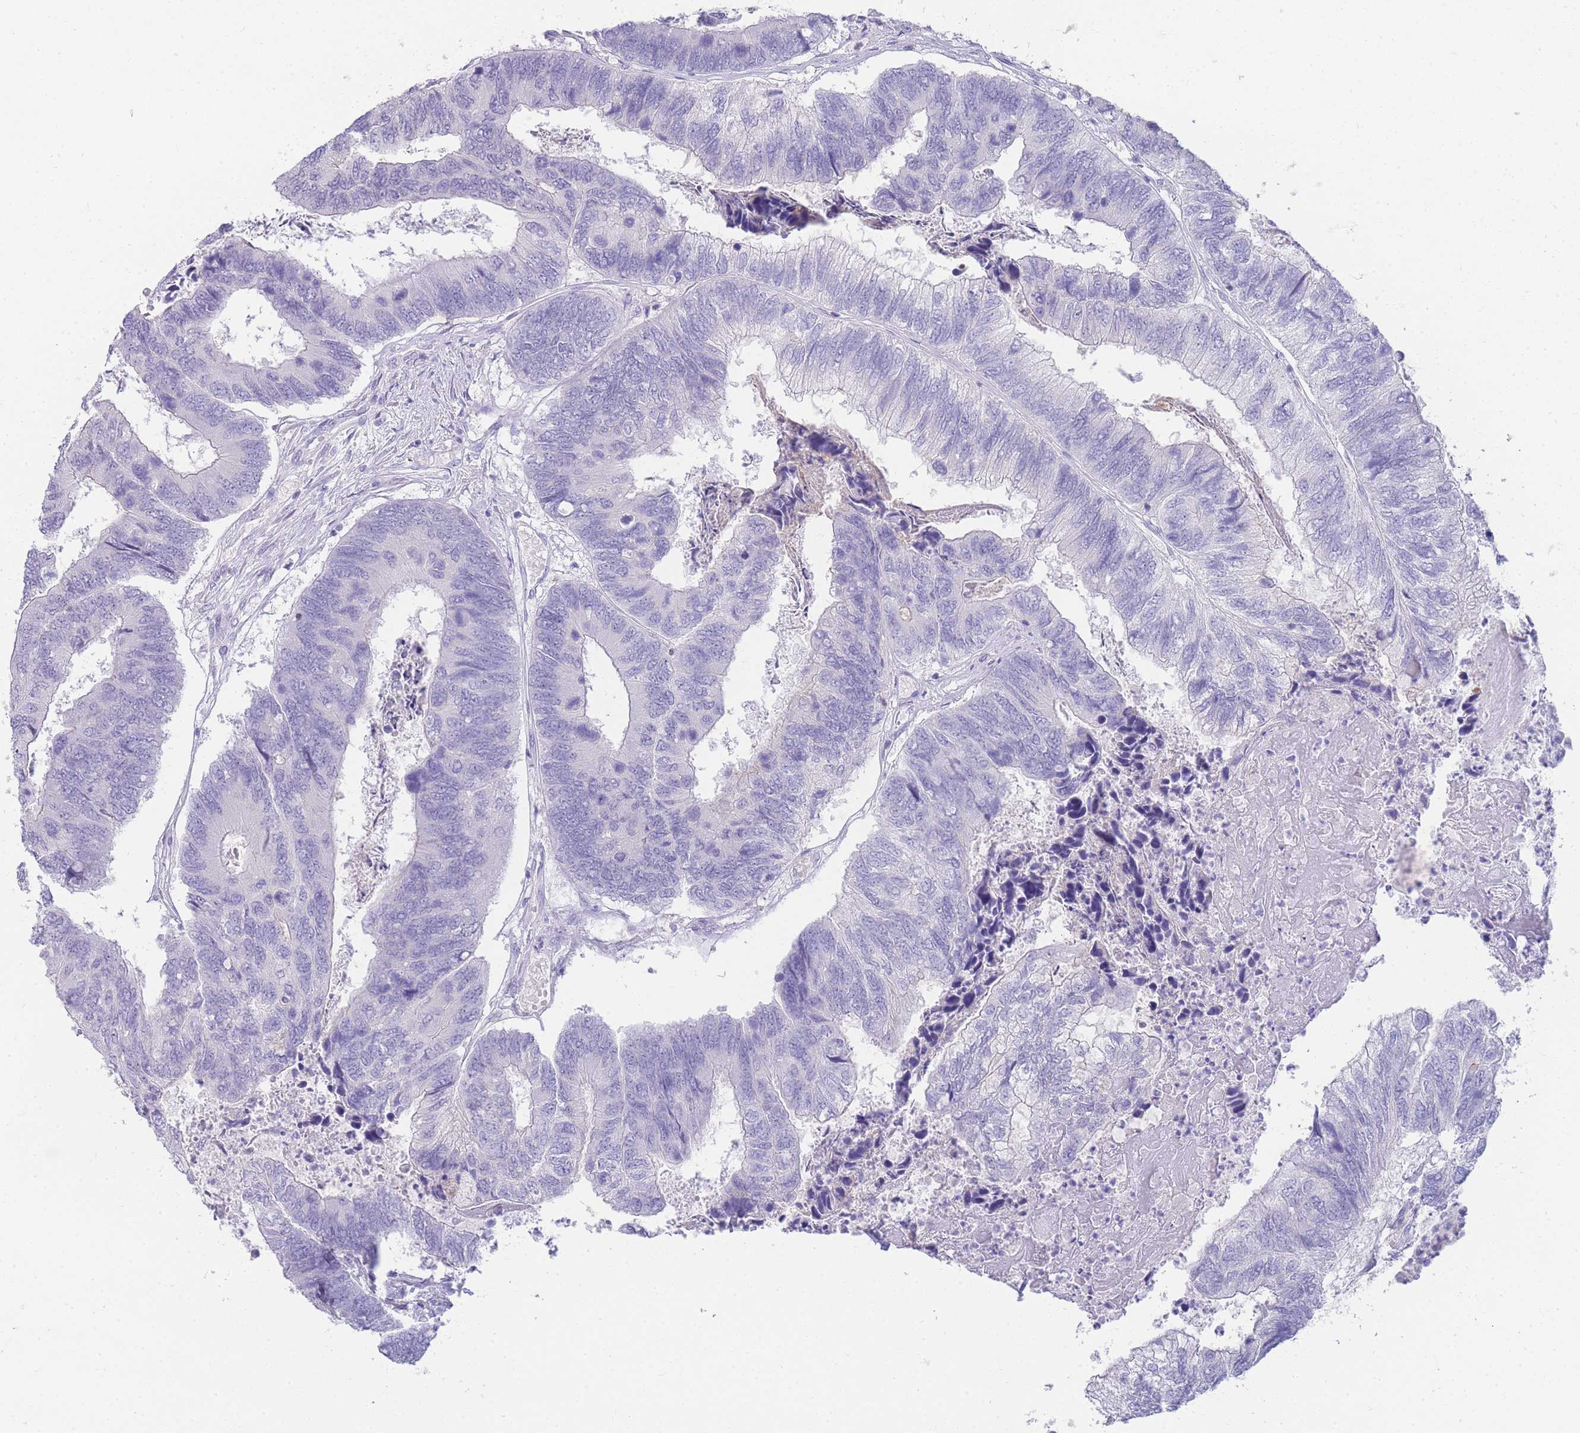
{"staining": {"intensity": "negative", "quantity": "none", "location": "none"}, "tissue": "colorectal cancer", "cell_type": "Tumor cells", "image_type": "cancer", "snomed": [{"axis": "morphology", "description": "Adenocarcinoma, NOS"}, {"axis": "topography", "description": "Colon"}], "caption": "Tumor cells show no significant positivity in adenocarcinoma (colorectal).", "gene": "DPP4", "patient": {"sex": "female", "age": 67}}